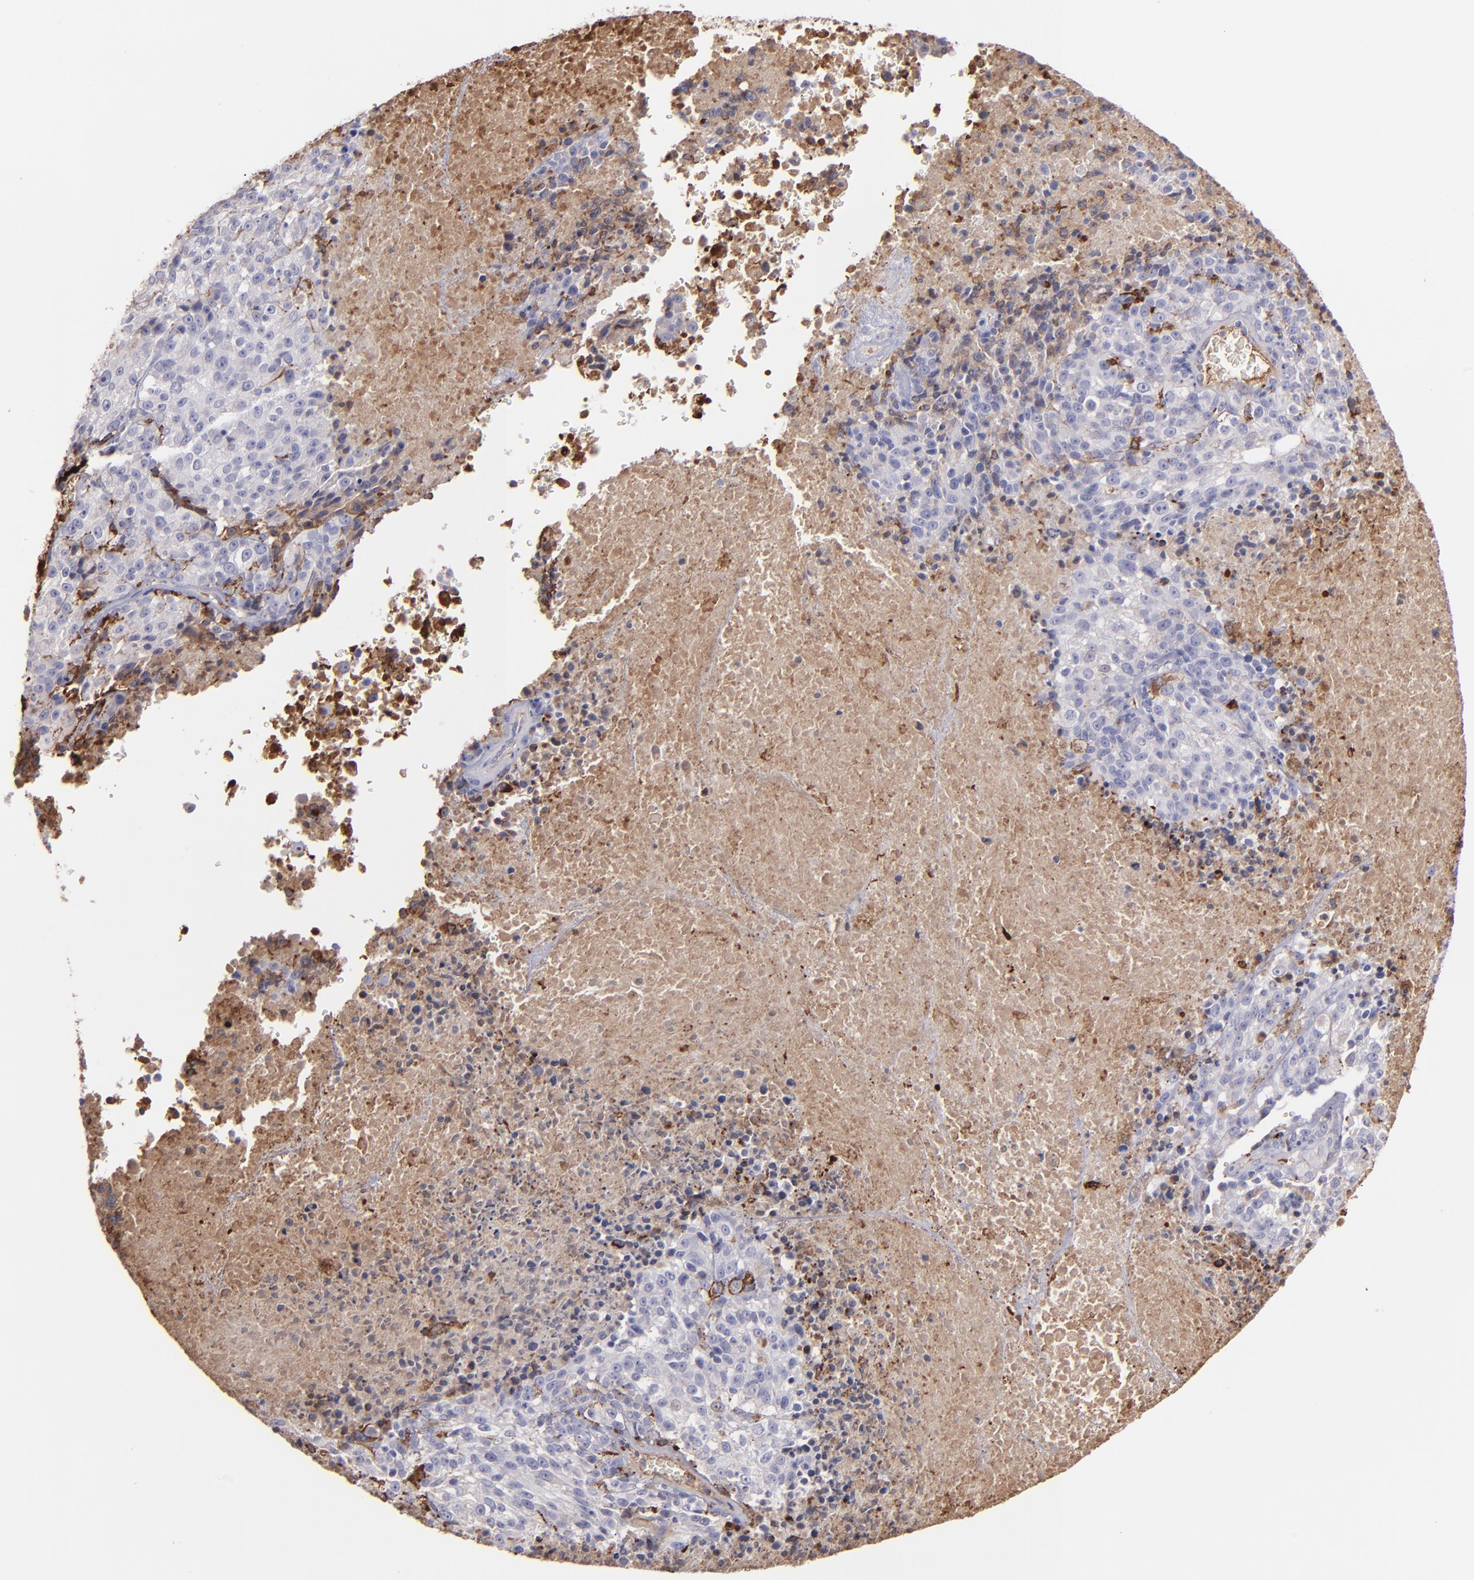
{"staining": {"intensity": "negative", "quantity": "none", "location": "none"}, "tissue": "melanoma", "cell_type": "Tumor cells", "image_type": "cancer", "snomed": [{"axis": "morphology", "description": "Malignant melanoma, Metastatic site"}, {"axis": "topography", "description": "Cerebral cortex"}], "caption": "IHC photomicrograph of human malignant melanoma (metastatic site) stained for a protein (brown), which reveals no positivity in tumor cells. The staining is performed using DAB (3,3'-diaminobenzidine) brown chromogen with nuclei counter-stained in using hematoxylin.", "gene": "C1QA", "patient": {"sex": "female", "age": 52}}